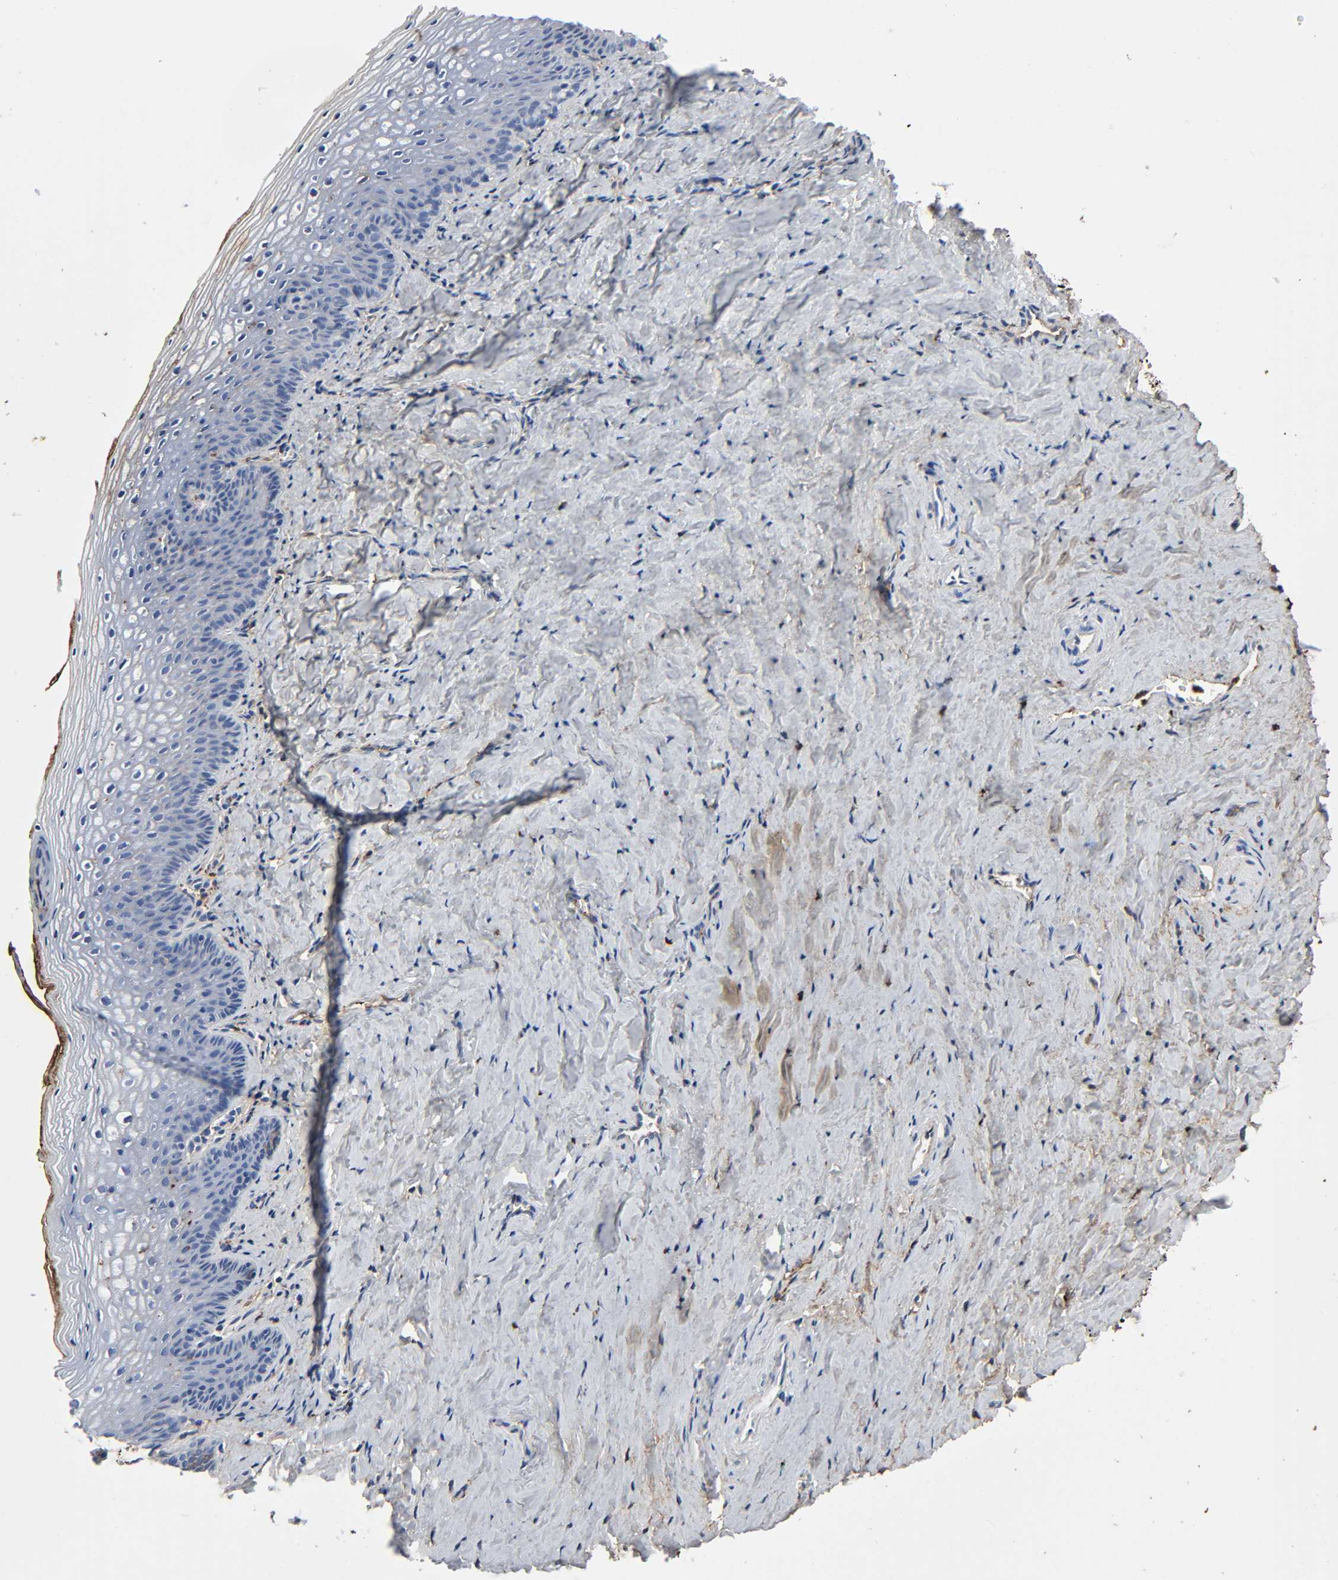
{"staining": {"intensity": "moderate", "quantity": "<25%", "location": "cytoplasmic/membranous"}, "tissue": "vagina", "cell_type": "Squamous epithelial cells", "image_type": "normal", "snomed": [{"axis": "morphology", "description": "Normal tissue, NOS"}, {"axis": "topography", "description": "Vagina"}], "caption": "Squamous epithelial cells reveal low levels of moderate cytoplasmic/membranous positivity in about <25% of cells in benign vagina.", "gene": "C3", "patient": {"sex": "female", "age": 46}}